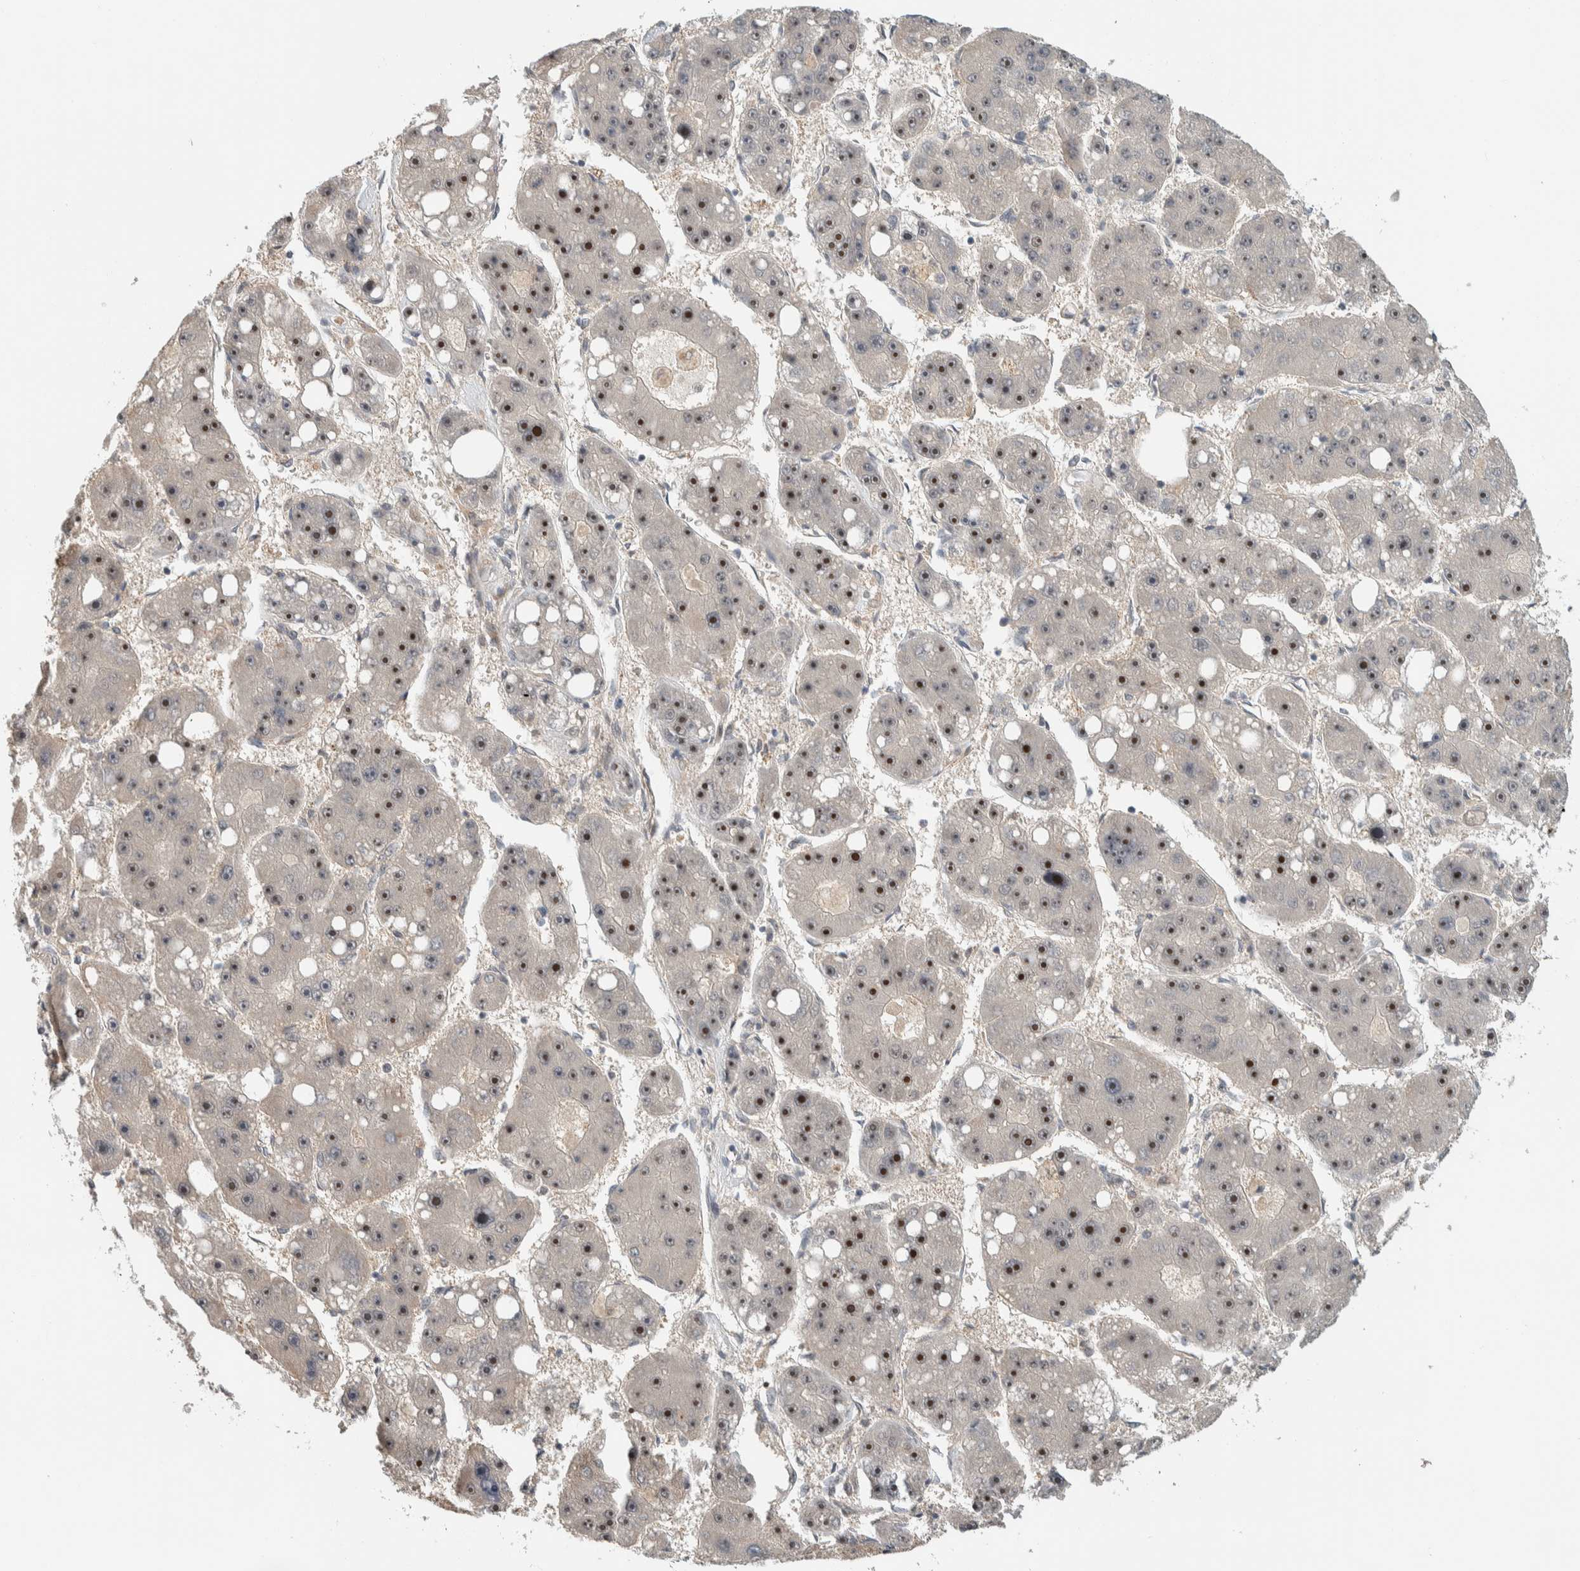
{"staining": {"intensity": "moderate", "quantity": ">75%", "location": "nuclear"}, "tissue": "liver cancer", "cell_type": "Tumor cells", "image_type": "cancer", "snomed": [{"axis": "morphology", "description": "Carcinoma, Hepatocellular, NOS"}, {"axis": "topography", "description": "Liver"}], "caption": "This is an image of immunohistochemistry (IHC) staining of liver cancer, which shows moderate positivity in the nuclear of tumor cells.", "gene": "MPRIP", "patient": {"sex": "female", "age": 61}}